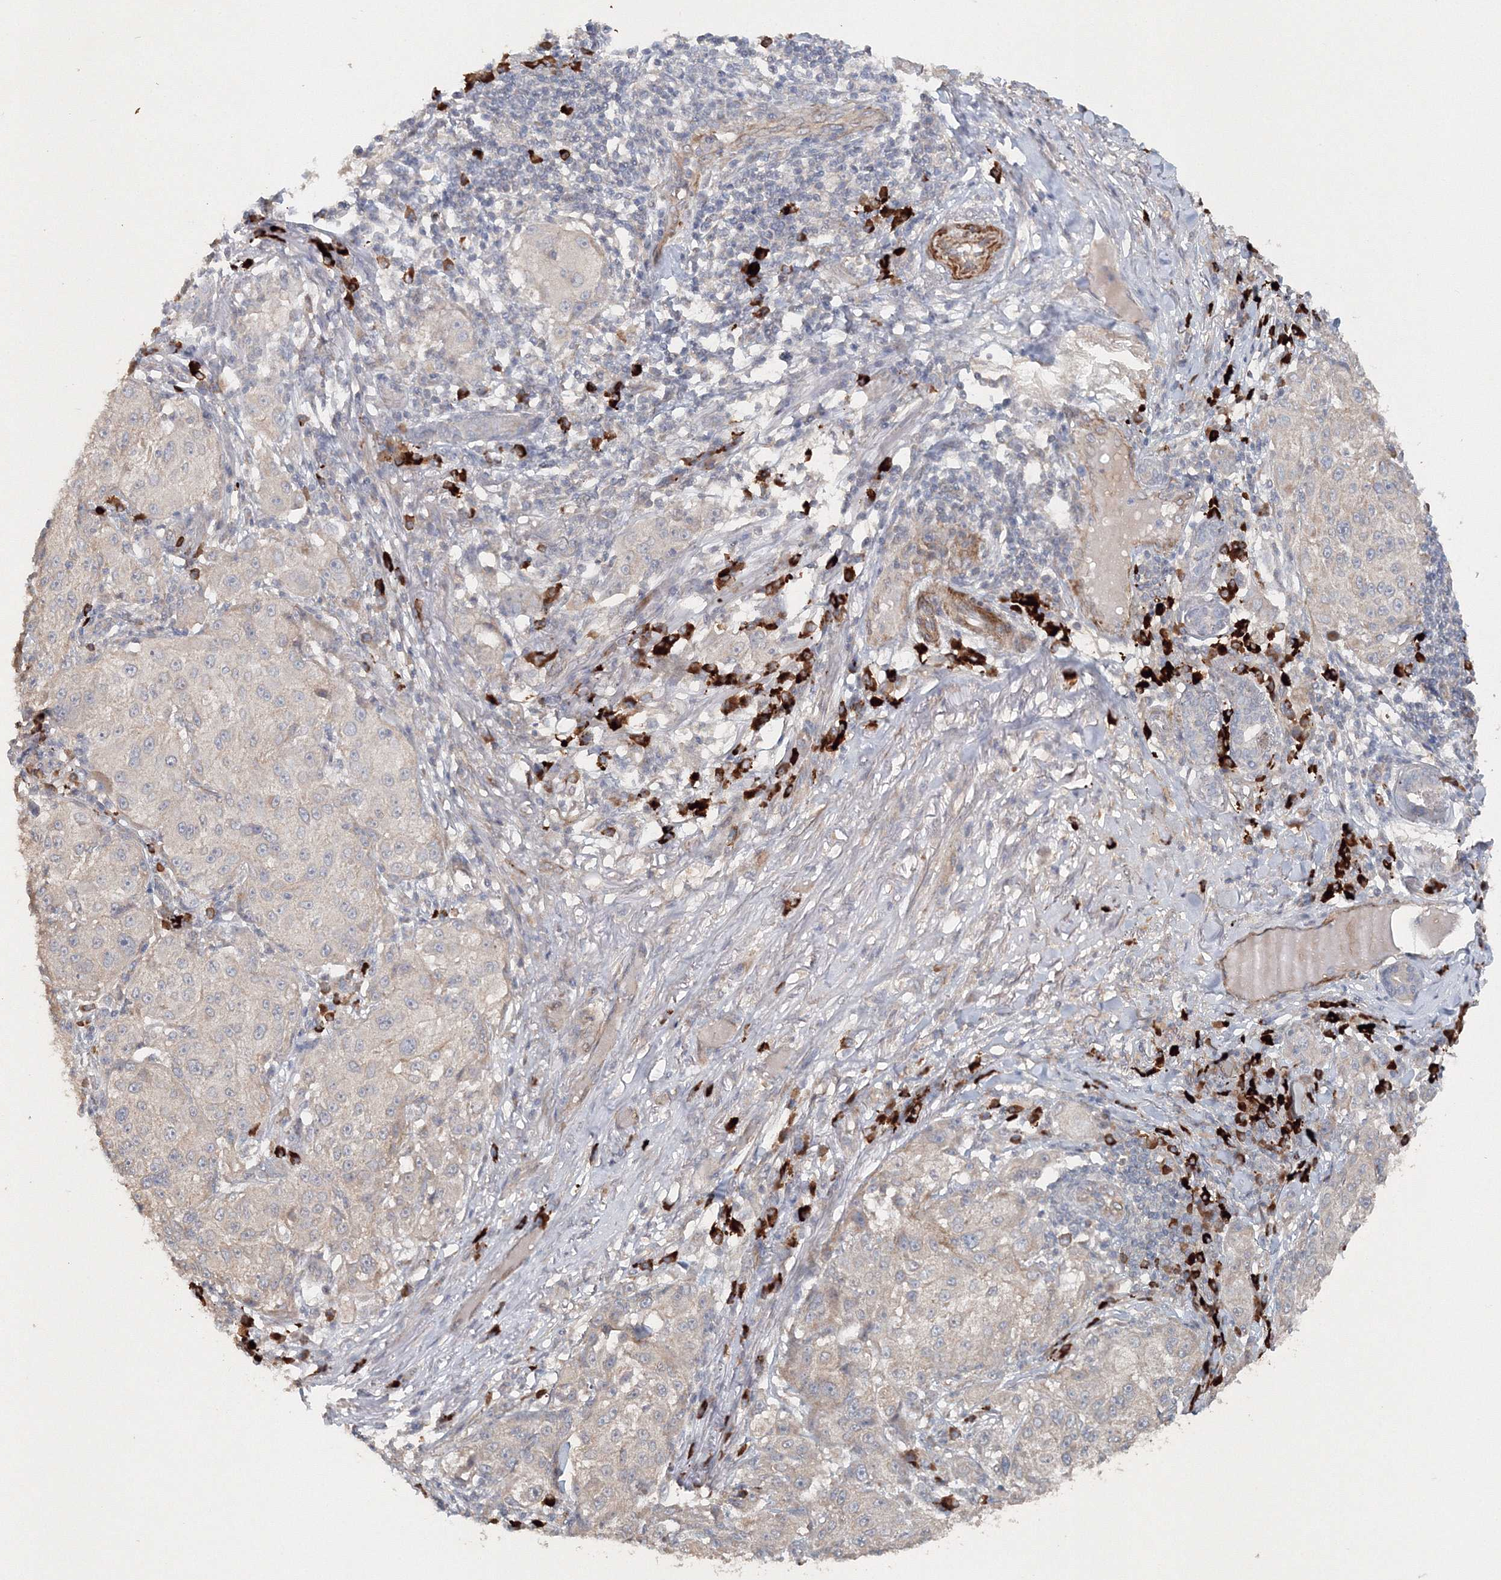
{"staining": {"intensity": "weak", "quantity": "<25%", "location": "cytoplasmic/membranous"}, "tissue": "melanoma", "cell_type": "Tumor cells", "image_type": "cancer", "snomed": [{"axis": "morphology", "description": "Necrosis, NOS"}, {"axis": "morphology", "description": "Malignant melanoma, NOS"}, {"axis": "topography", "description": "Skin"}], "caption": "Immunohistochemistry micrograph of neoplastic tissue: malignant melanoma stained with DAB (3,3'-diaminobenzidine) shows no significant protein positivity in tumor cells. Brightfield microscopy of IHC stained with DAB (brown) and hematoxylin (blue), captured at high magnification.", "gene": "NALF2", "patient": {"sex": "female", "age": 87}}